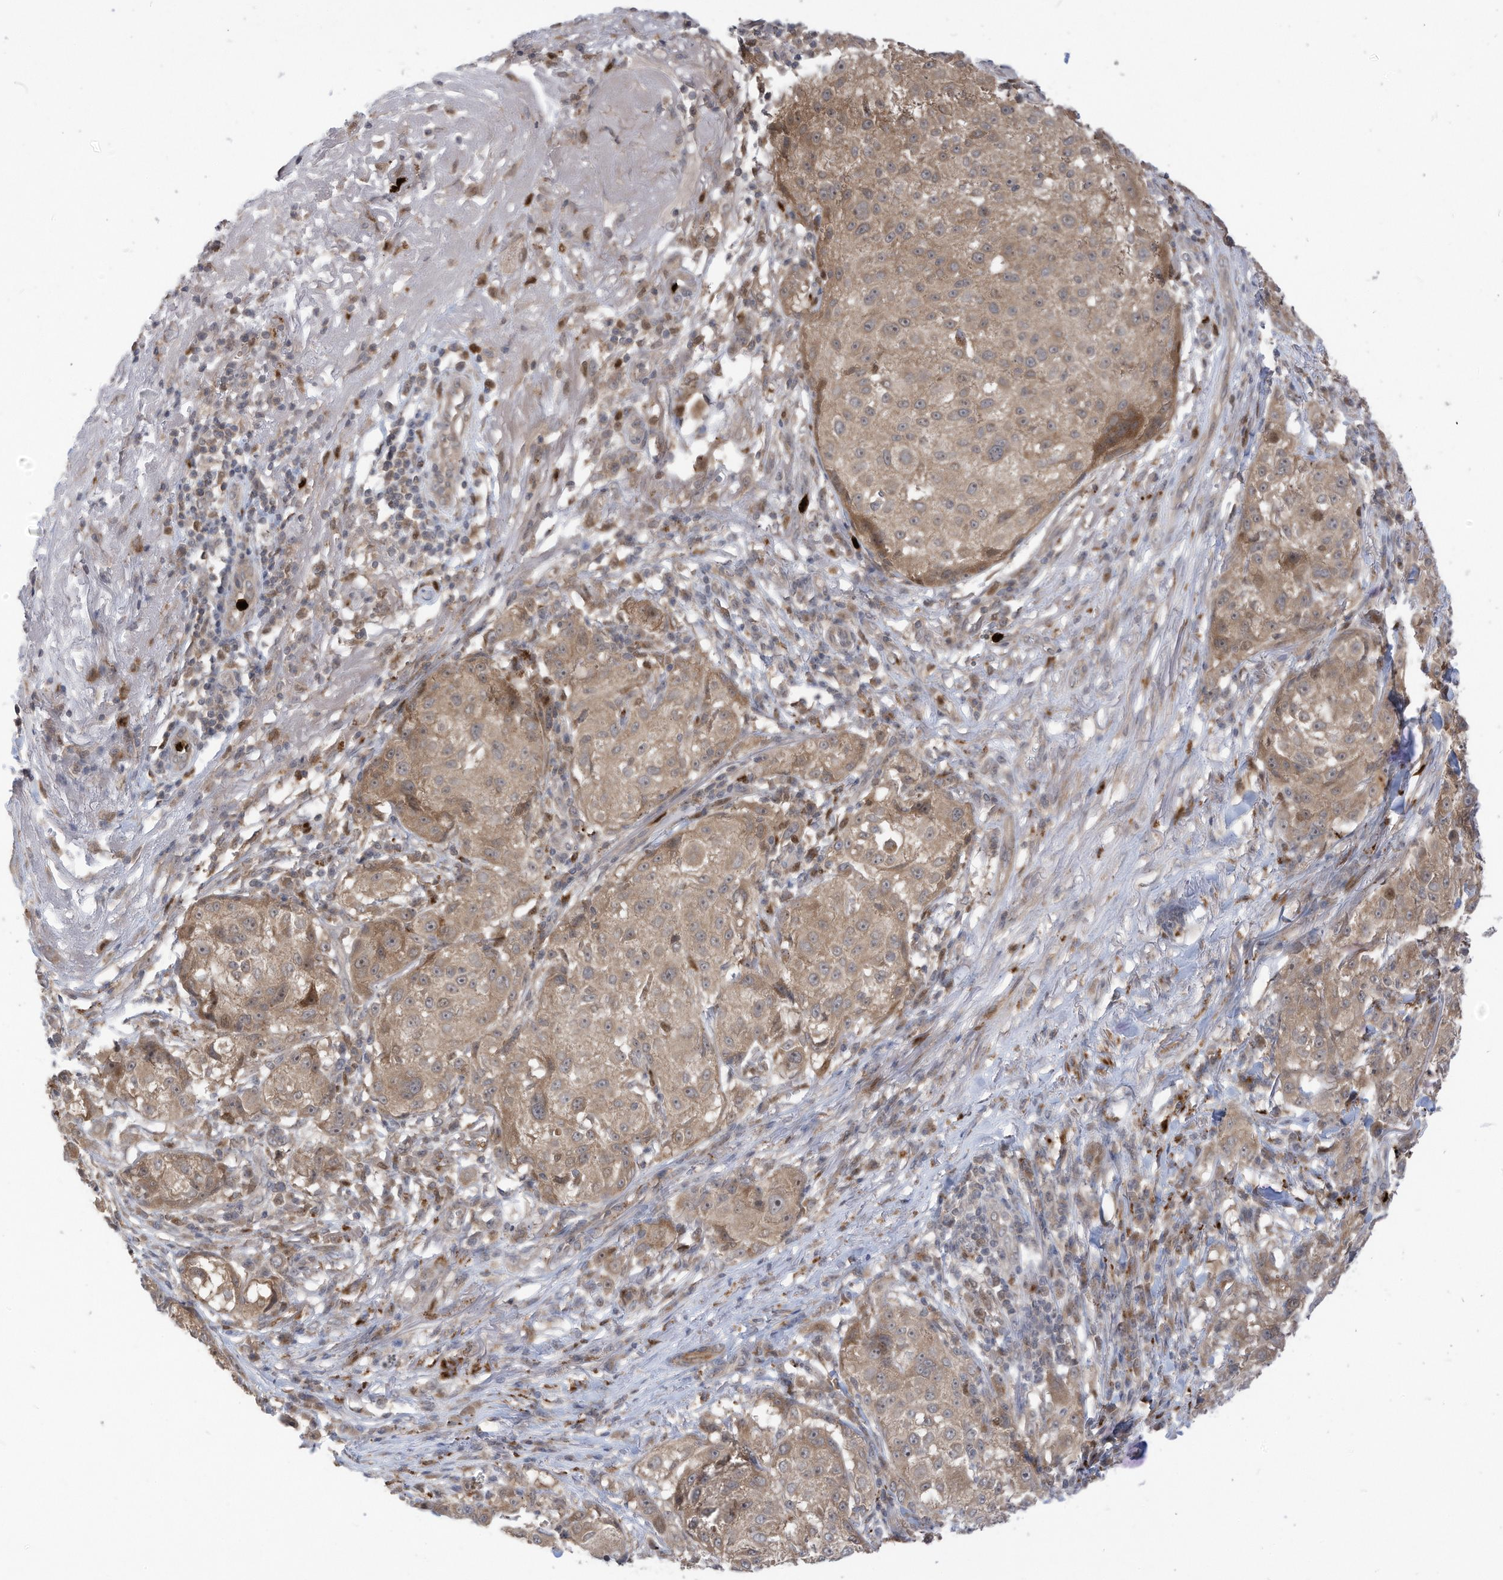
{"staining": {"intensity": "weak", "quantity": ">75%", "location": "cytoplasmic/membranous"}, "tissue": "melanoma", "cell_type": "Tumor cells", "image_type": "cancer", "snomed": [{"axis": "morphology", "description": "Necrosis, NOS"}, {"axis": "morphology", "description": "Malignant melanoma, NOS"}, {"axis": "topography", "description": "Skin"}], "caption": "Malignant melanoma stained with DAB (3,3'-diaminobenzidine) immunohistochemistry (IHC) reveals low levels of weak cytoplasmic/membranous positivity in approximately >75% of tumor cells. The staining was performed using DAB, with brown indicating positive protein expression. Nuclei are stained blue with hematoxylin.", "gene": "CNKSR1", "patient": {"sex": "female", "age": 87}}